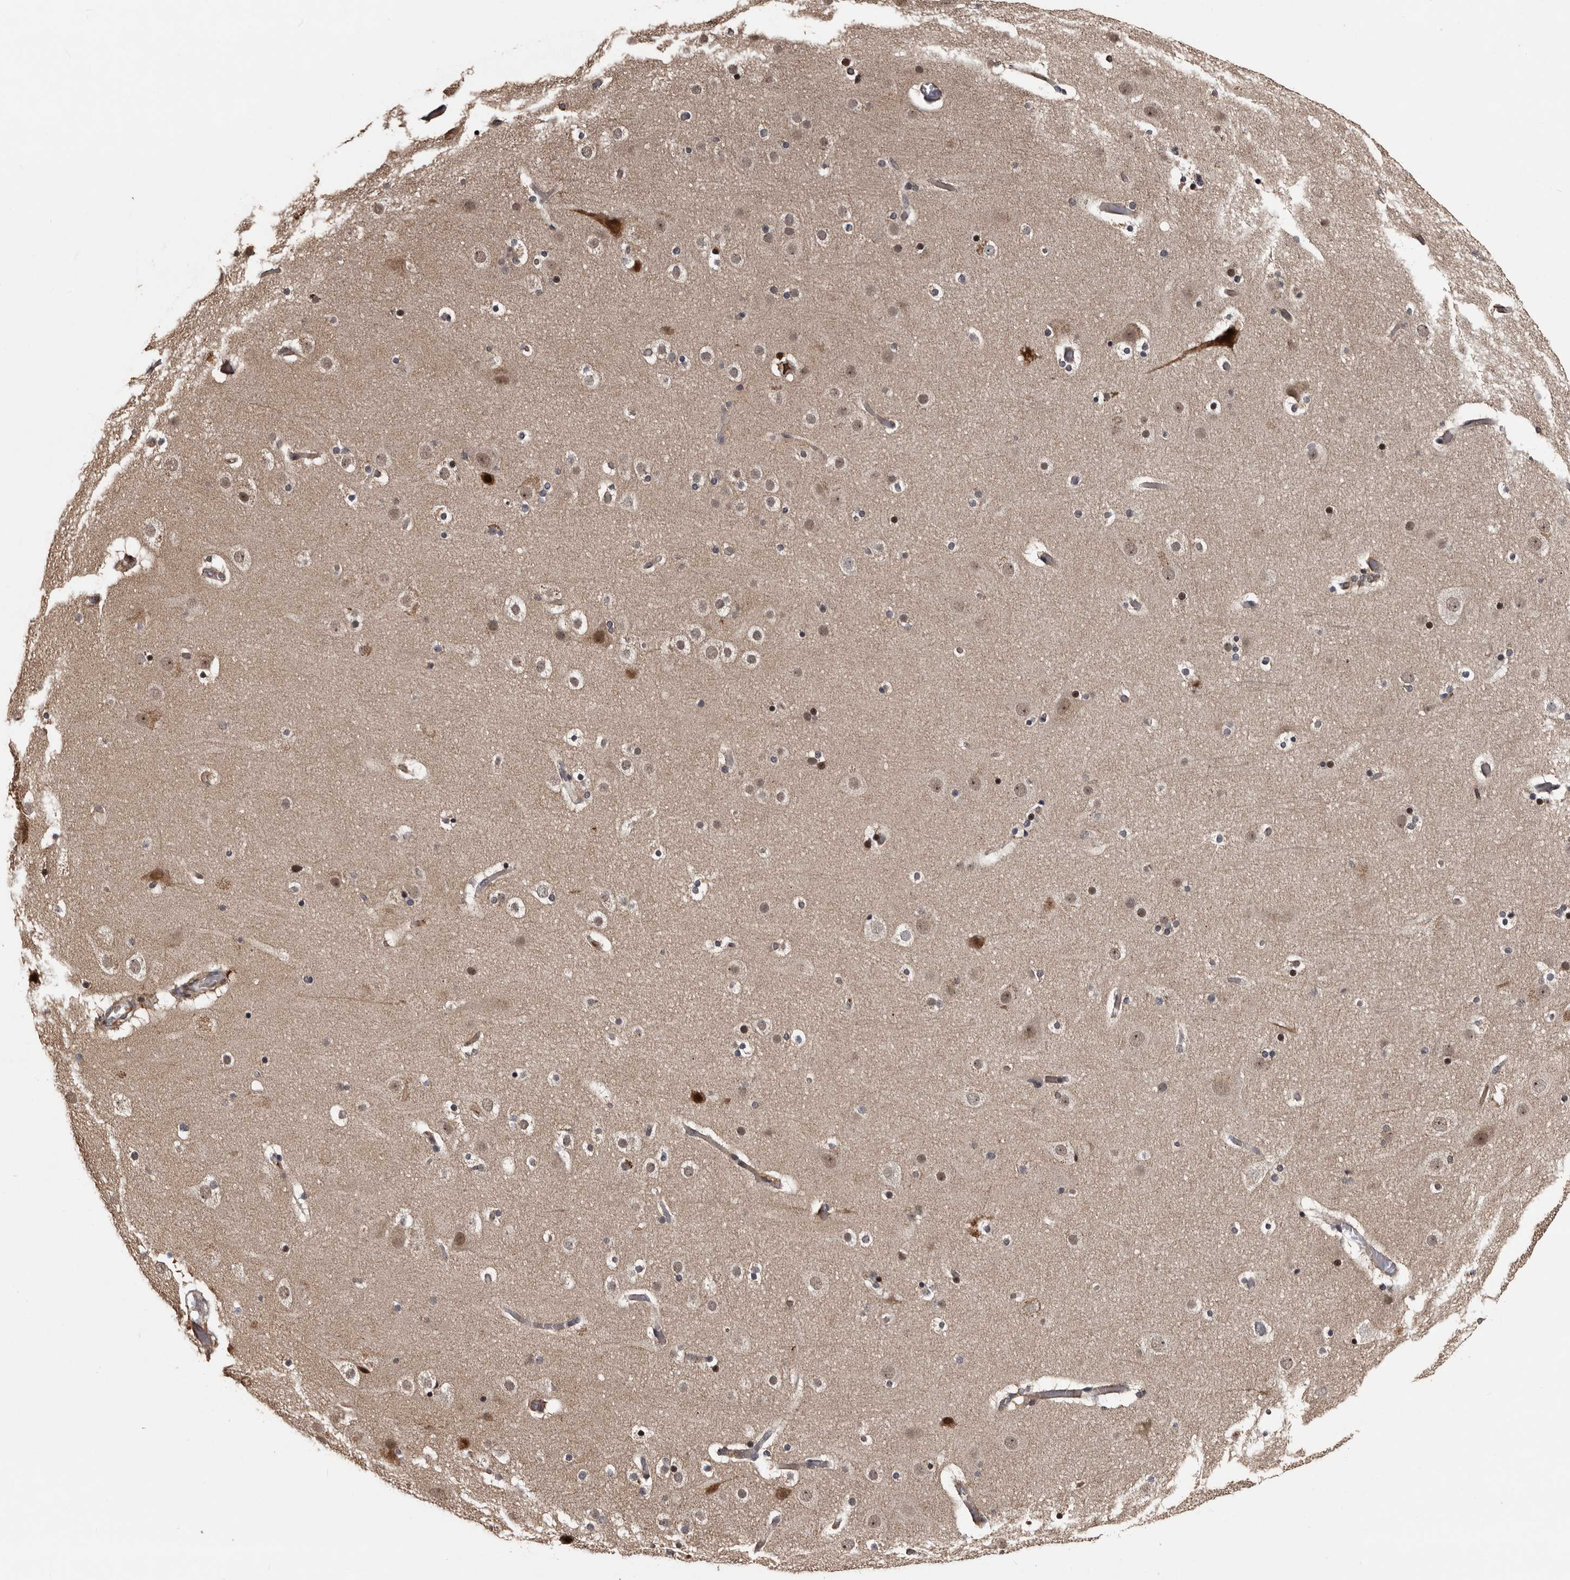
{"staining": {"intensity": "weak", "quantity": "25%-75%", "location": "cytoplasmic/membranous"}, "tissue": "cerebral cortex", "cell_type": "Endothelial cells", "image_type": "normal", "snomed": [{"axis": "morphology", "description": "Normal tissue, NOS"}, {"axis": "topography", "description": "Cerebral cortex"}], "caption": "Weak cytoplasmic/membranous staining for a protein is identified in about 25%-75% of endothelial cells of benign cerebral cortex using immunohistochemistry (IHC).", "gene": "SERTAD4", "patient": {"sex": "male", "age": 57}}